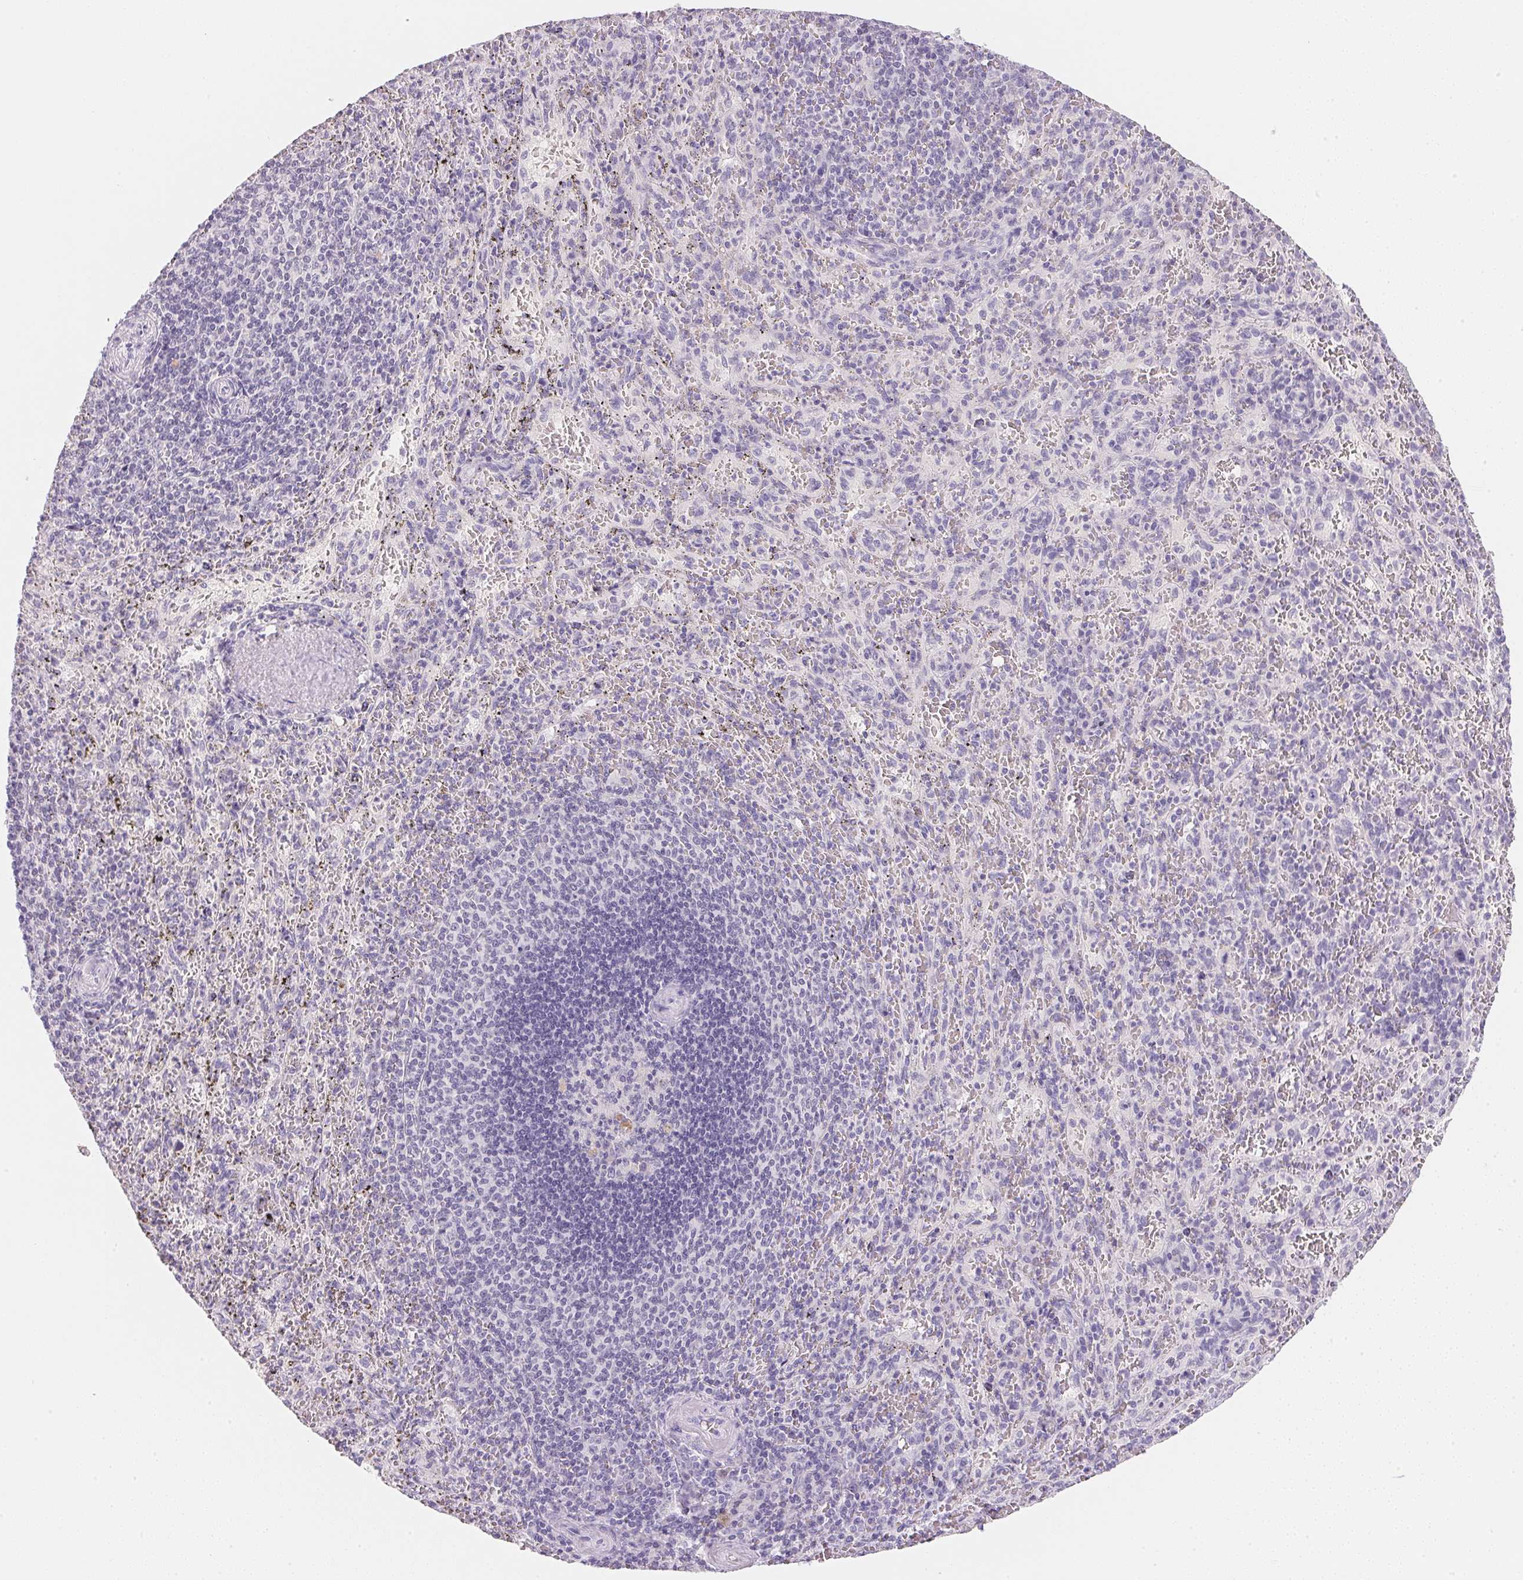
{"staining": {"intensity": "negative", "quantity": "none", "location": "none"}, "tissue": "spleen", "cell_type": "Cells in red pulp", "image_type": "normal", "snomed": [{"axis": "morphology", "description": "Normal tissue, NOS"}, {"axis": "topography", "description": "Spleen"}], "caption": "Immunohistochemistry (IHC) photomicrograph of normal spleen: human spleen stained with DAB (3,3'-diaminobenzidine) exhibits no significant protein positivity in cells in red pulp. The staining is performed using DAB (3,3'-diaminobenzidine) brown chromogen with nuclei counter-stained in using hematoxylin.", "gene": "ACP3", "patient": {"sex": "male", "age": 57}}